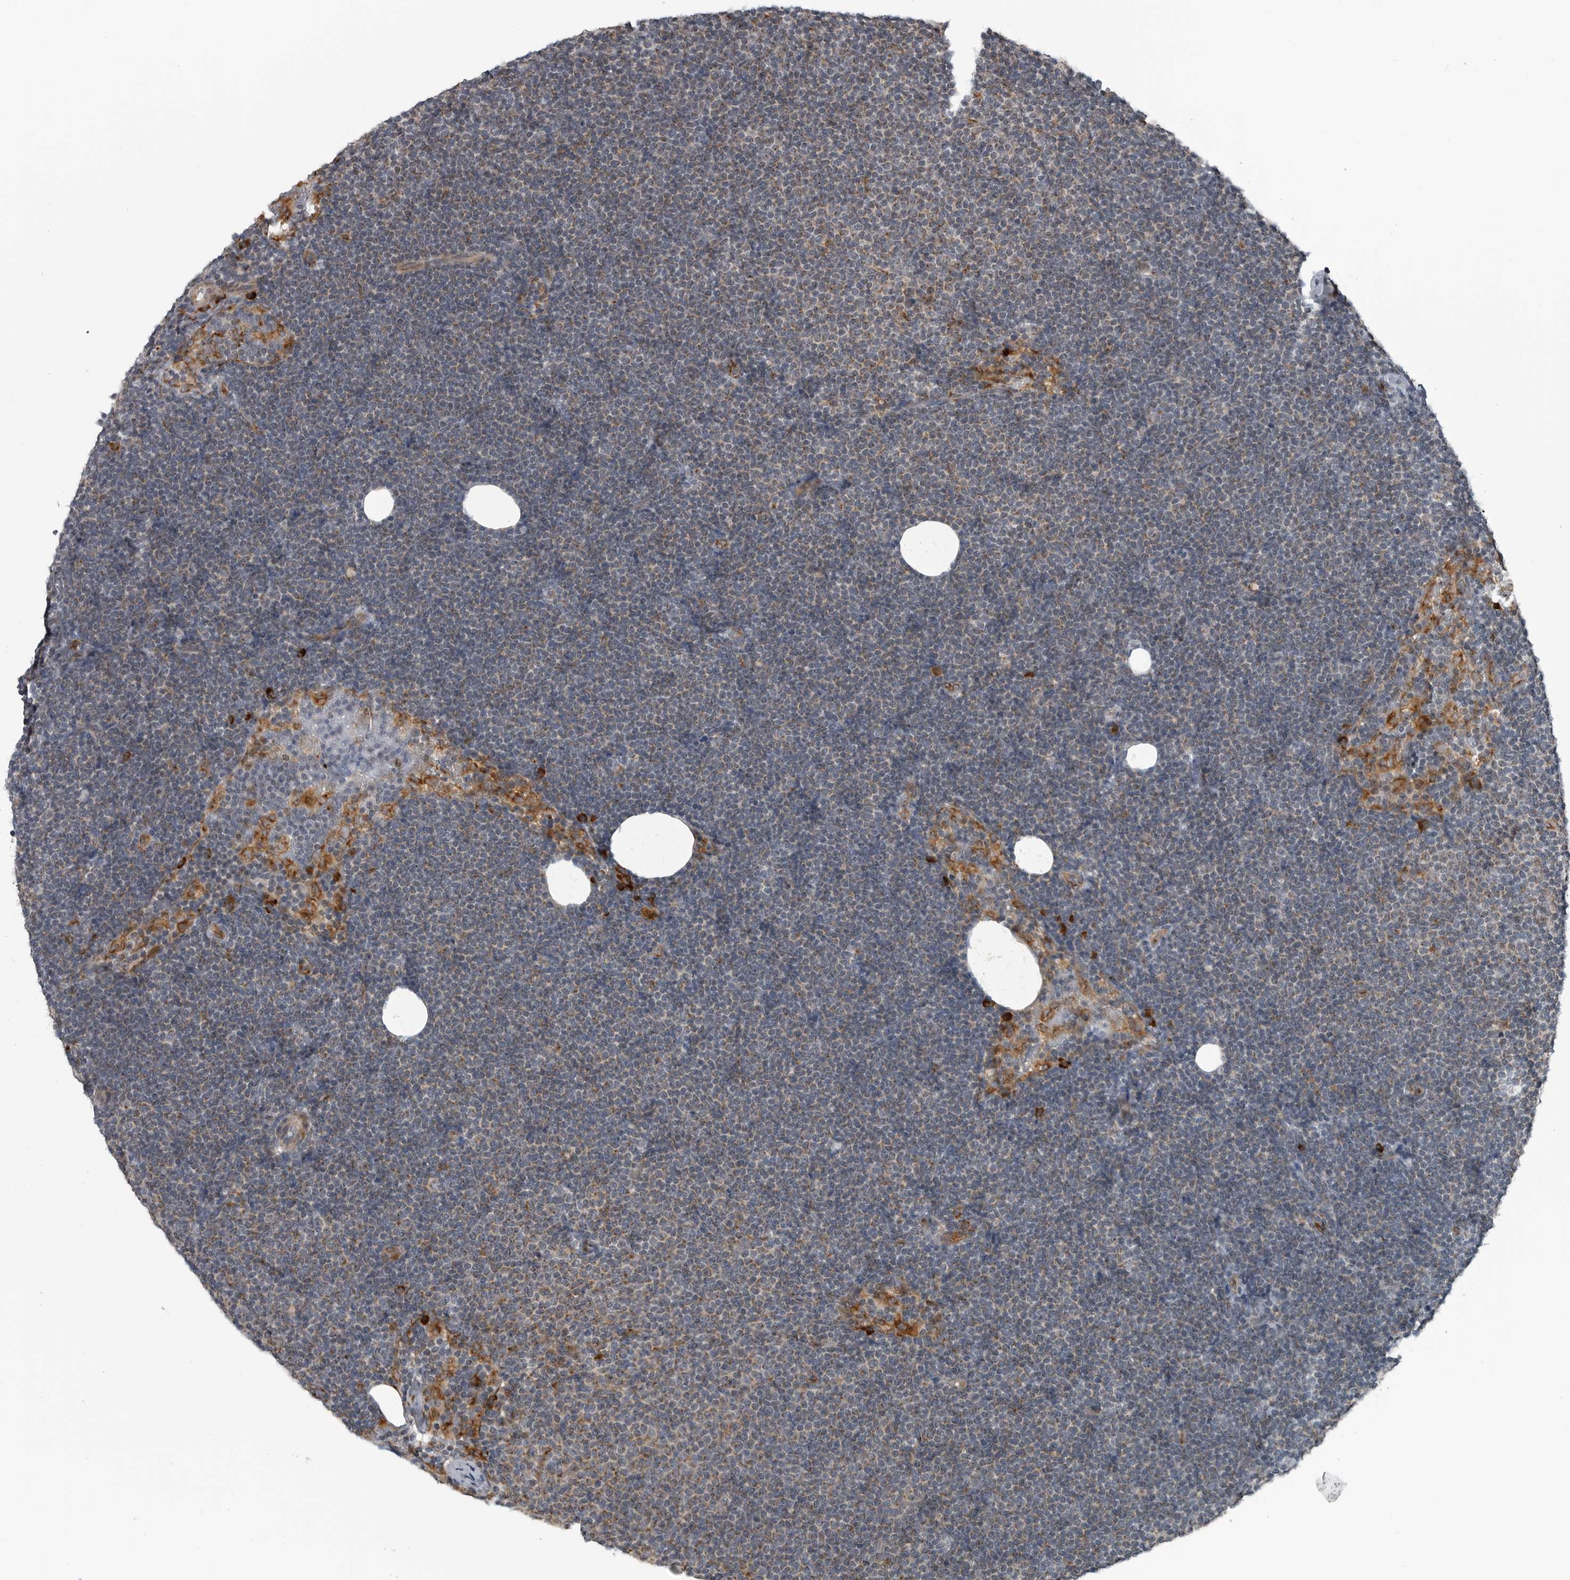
{"staining": {"intensity": "negative", "quantity": "none", "location": "none"}, "tissue": "lymphoma", "cell_type": "Tumor cells", "image_type": "cancer", "snomed": [{"axis": "morphology", "description": "Malignant lymphoma, non-Hodgkin's type, Low grade"}, {"axis": "topography", "description": "Lymph node"}], "caption": "Malignant lymphoma, non-Hodgkin's type (low-grade) was stained to show a protein in brown. There is no significant staining in tumor cells.", "gene": "CEP85", "patient": {"sex": "female", "age": 53}}